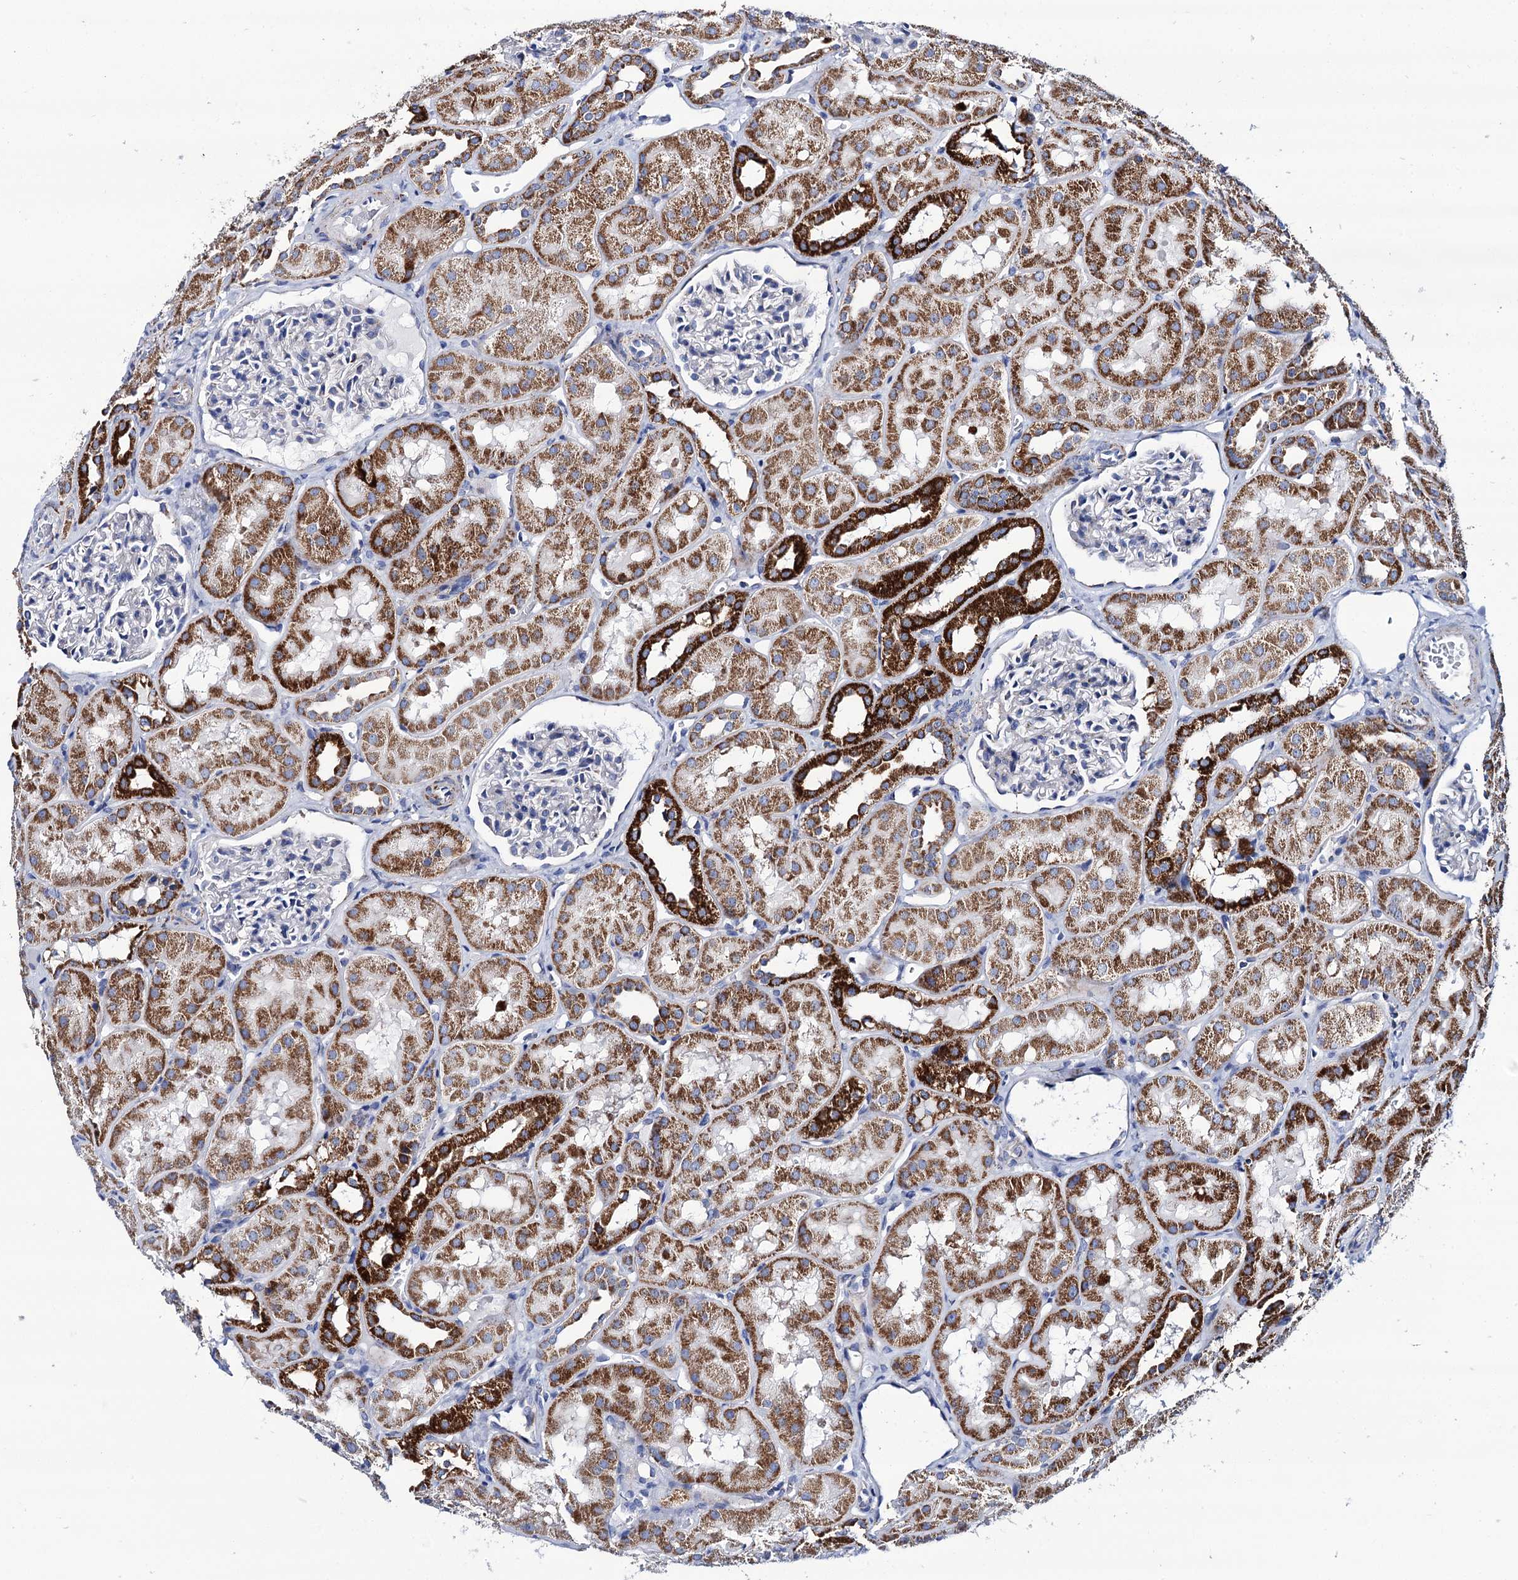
{"staining": {"intensity": "negative", "quantity": "none", "location": "none"}, "tissue": "kidney", "cell_type": "Cells in glomeruli", "image_type": "normal", "snomed": [{"axis": "morphology", "description": "Normal tissue, NOS"}, {"axis": "topography", "description": "Kidney"}, {"axis": "topography", "description": "Urinary bladder"}], "caption": "This is an IHC histopathology image of benign human kidney. There is no expression in cells in glomeruli.", "gene": "UBASH3B", "patient": {"sex": "male", "age": 16}}